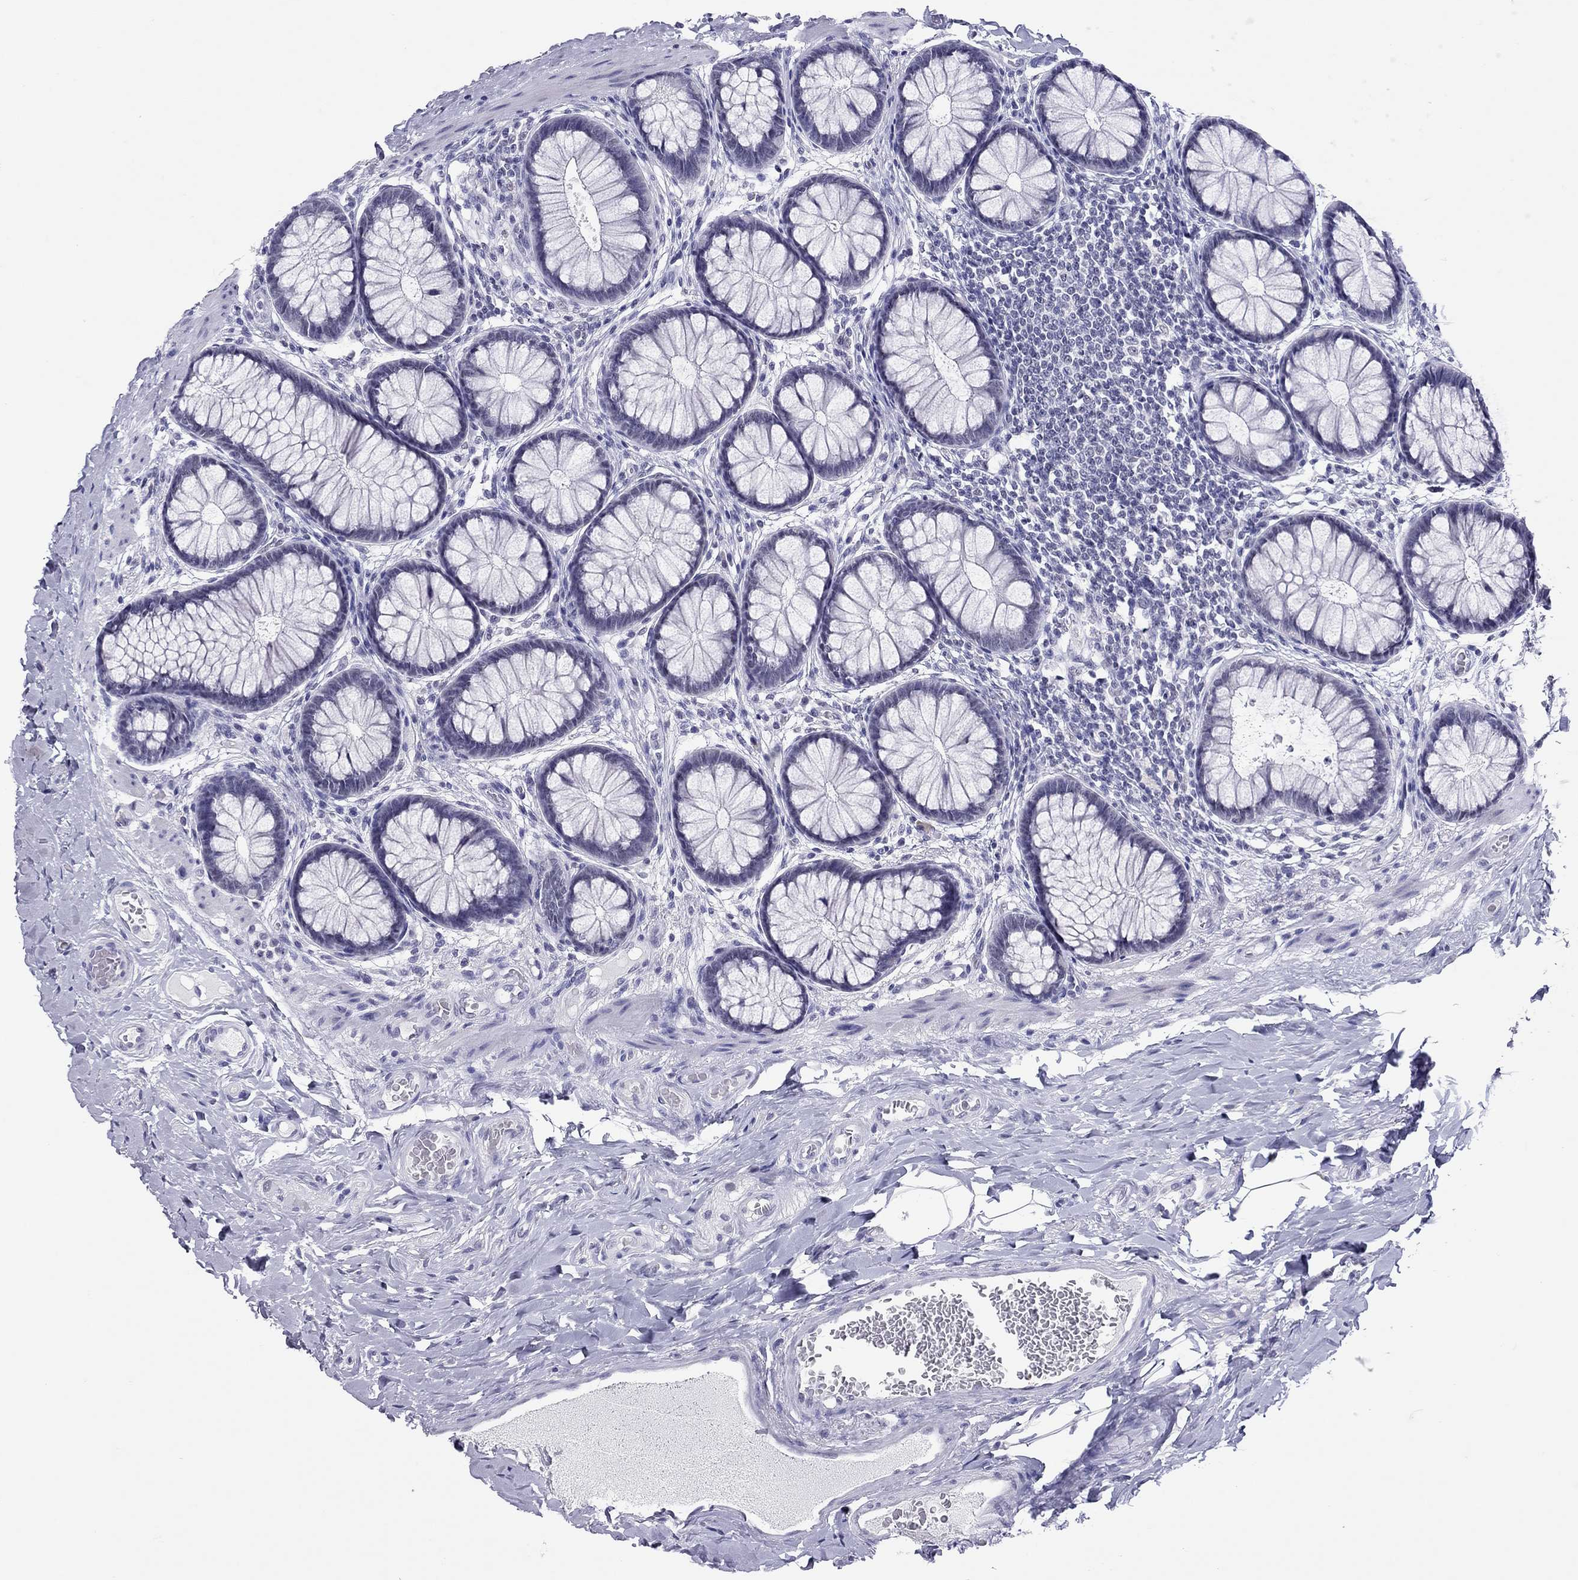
{"staining": {"intensity": "negative", "quantity": "none", "location": "none"}, "tissue": "colon", "cell_type": "Endothelial cells", "image_type": "normal", "snomed": [{"axis": "morphology", "description": "Normal tissue, NOS"}, {"axis": "topography", "description": "Colon"}], "caption": "Immunohistochemistry photomicrograph of benign colon: colon stained with DAB shows no significant protein positivity in endothelial cells. (Brightfield microscopy of DAB (3,3'-diaminobenzidine) immunohistochemistry (IHC) at high magnification).", "gene": "JHY", "patient": {"sex": "female", "age": 65}}